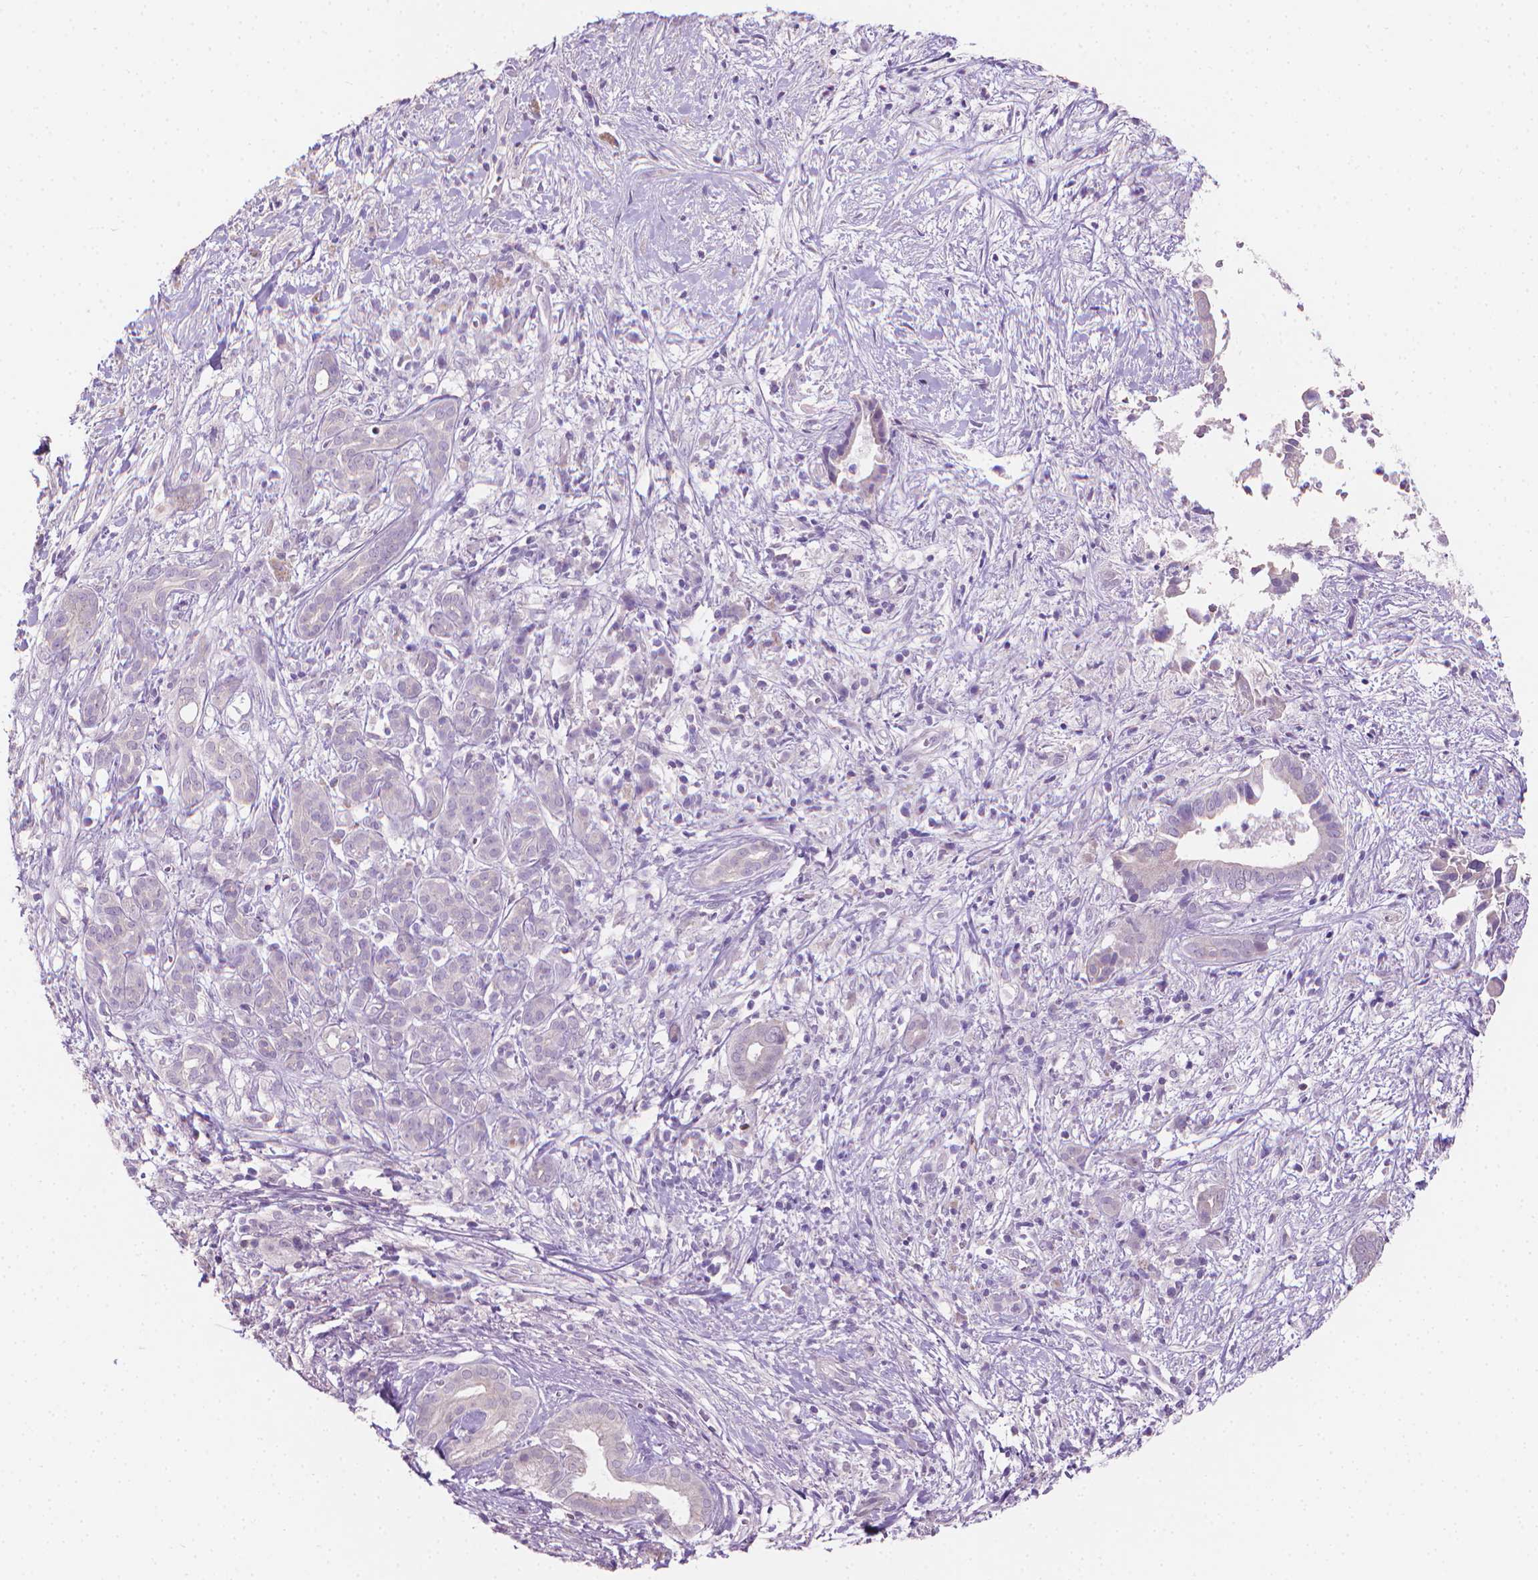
{"staining": {"intensity": "negative", "quantity": "none", "location": "none"}, "tissue": "pancreatic cancer", "cell_type": "Tumor cells", "image_type": "cancer", "snomed": [{"axis": "morphology", "description": "Adenocarcinoma, NOS"}, {"axis": "topography", "description": "Pancreas"}], "caption": "Immunohistochemistry (IHC) of adenocarcinoma (pancreatic) shows no staining in tumor cells.", "gene": "GSDMA", "patient": {"sex": "male", "age": 61}}